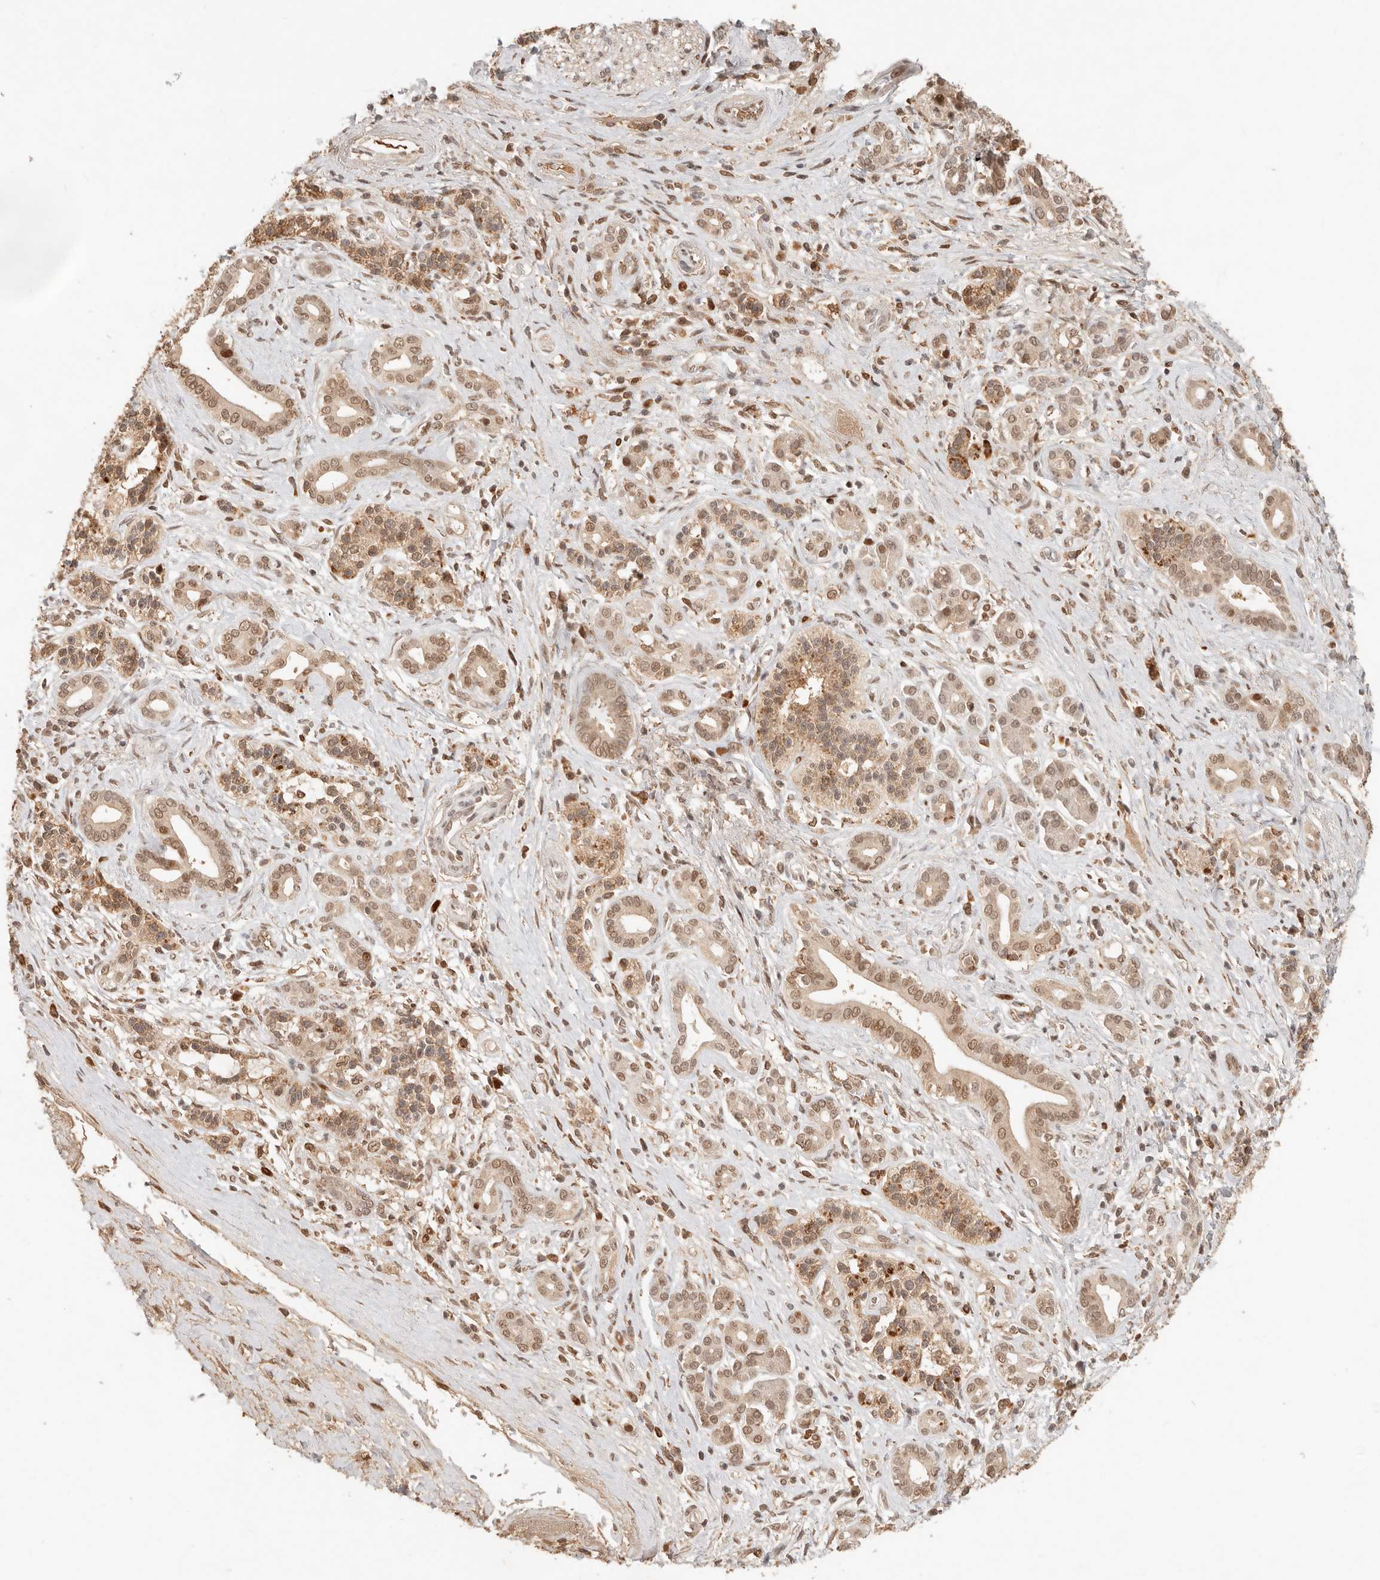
{"staining": {"intensity": "moderate", "quantity": ">75%", "location": "nuclear"}, "tissue": "pancreatic cancer", "cell_type": "Tumor cells", "image_type": "cancer", "snomed": [{"axis": "morphology", "description": "Adenocarcinoma, NOS"}, {"axis": "topography", "description": "Pancreas"}], "caption": "Tumor cells reveal medium levels of moderate nuclear expression in approximately >75% of cells in human adenocarcinoma (pancreatic).", "gene": "NPAS2", "patient": {"sex": "male", "age": 78}}